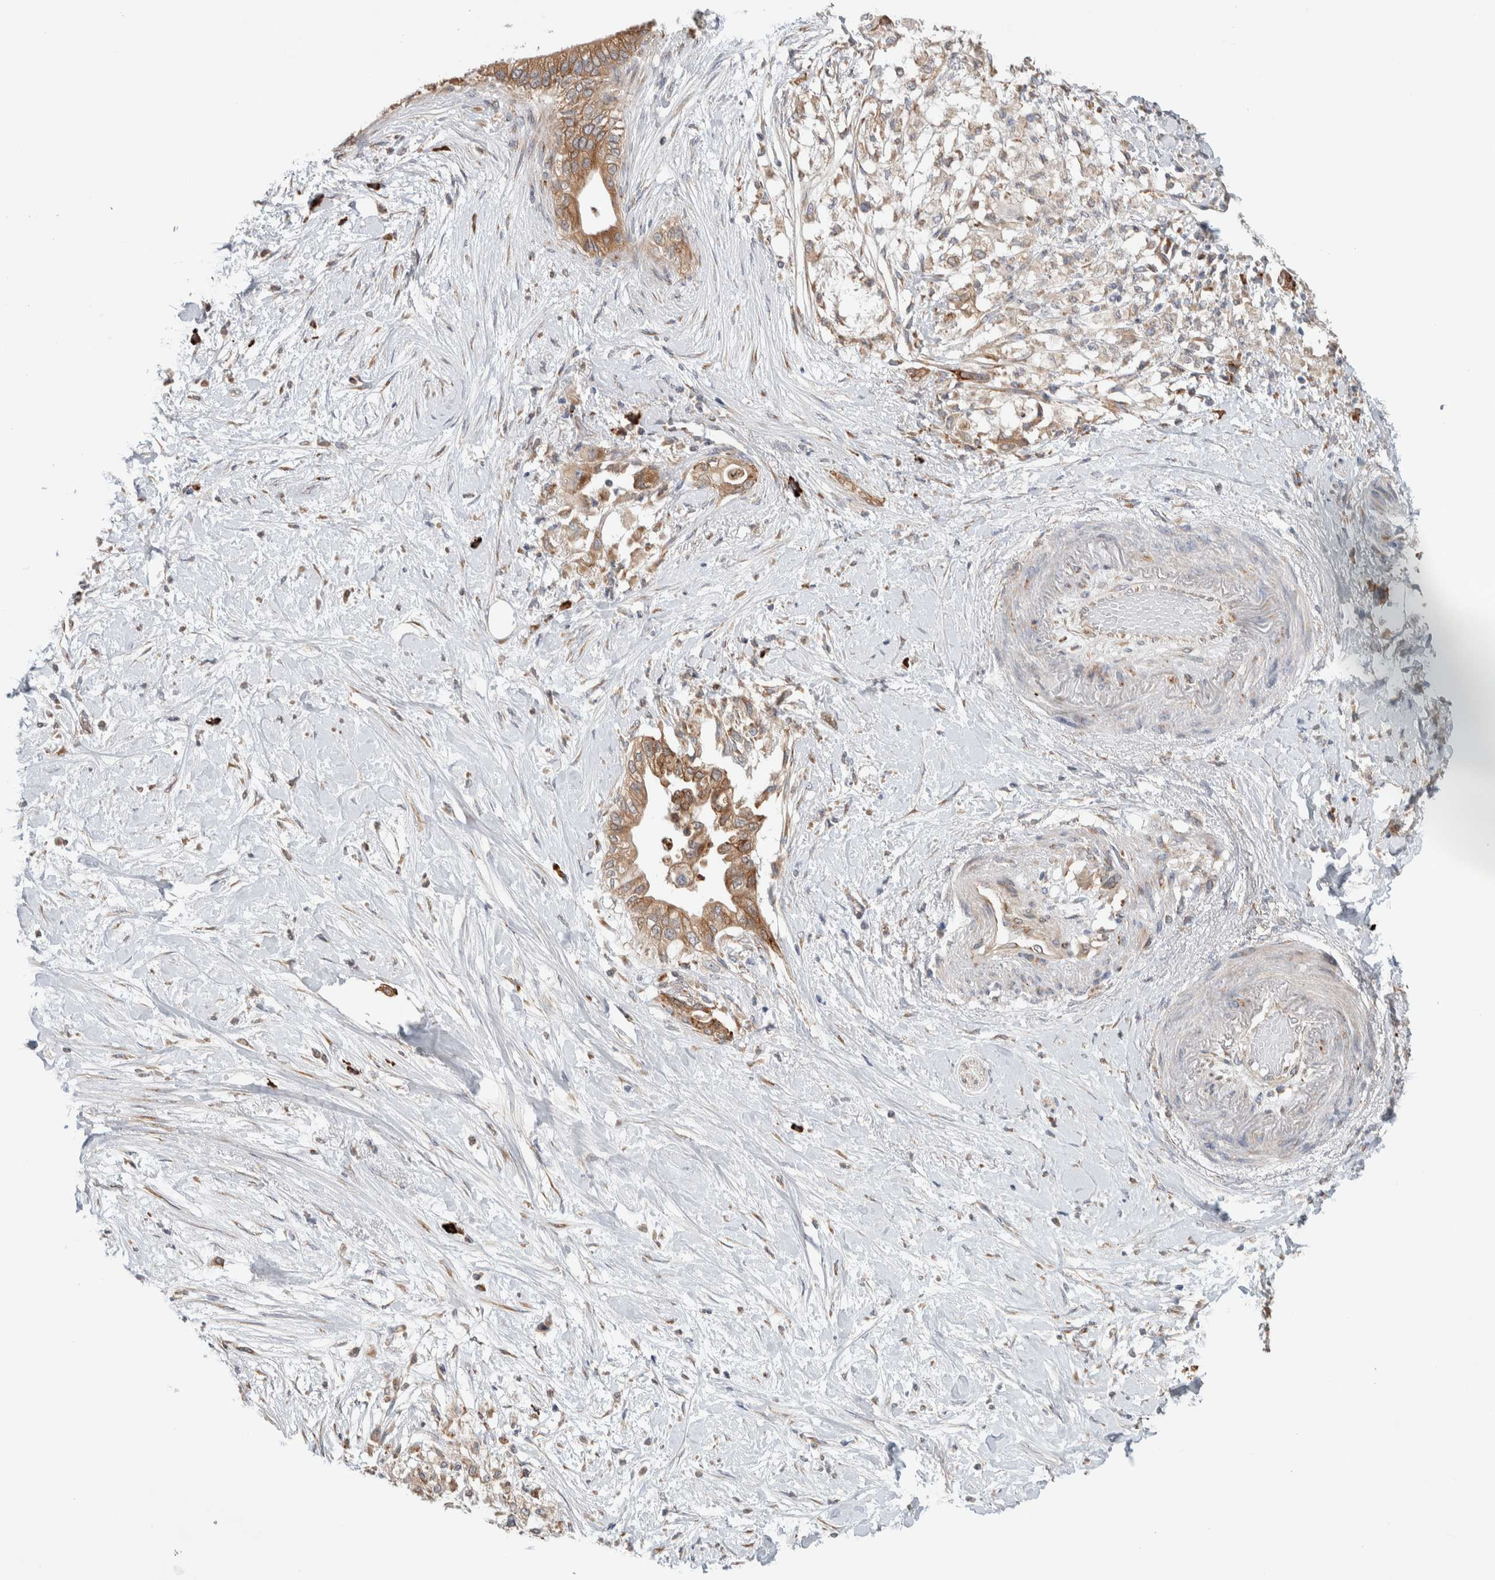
{"staining": {"intensity": "moderate", "quantity": ">75%", "location": "cytoplasmic/membranous"}, "tissue": "pancreatic cancer", "cell_type": "Tumor cells", "image_type": "cancer", "snomed": [{"axis": "morphology", "description": "Normal tissue, NOS"}, {"axis": "morphology", "description": "Adenocarcinoma, NOS"}, {"axis": "topography", "description": "Pancreas"}, {"axis": "topography", "description": "Duodenum"}], "caption": "About >75% of tumor cells in human pancreatic adenocarcinoma show moderate cytoplasmic/membranous protein expression as visualized by brown immunohistochemical staining.", "gene": "ADCY8", "patient": {"sex": "female", "age": 60}}